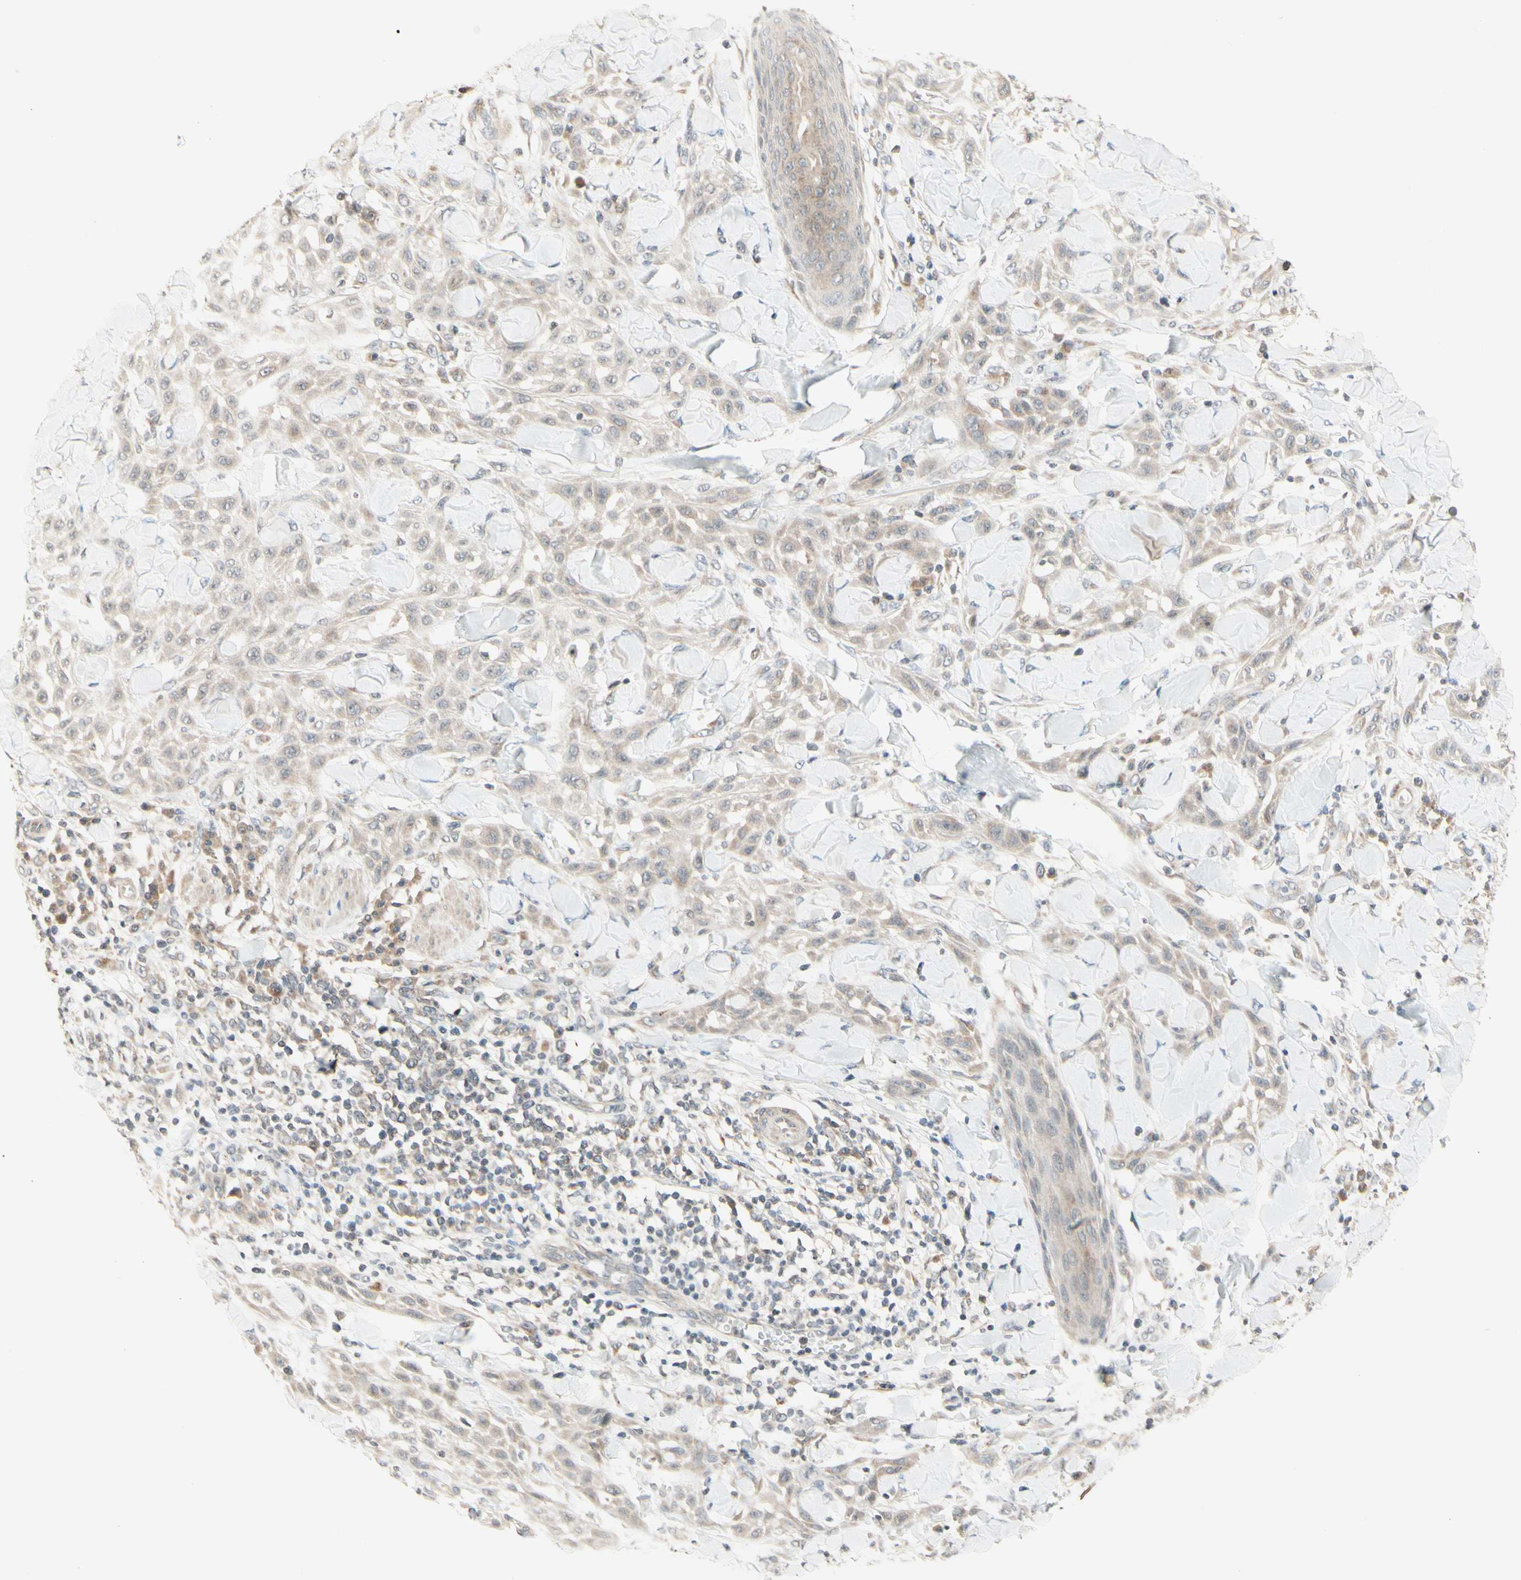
{"staining": {"intensity": "weak", "quantity": ">75%", "location": "cytoplasmic/membranous"}, "tissue": "skin cancer", "cell_type": "Tumor cells", "image_type": "cancer", "snomed": [{"axis": "morphology", "description": "Squamous cell carcinoma, NOS"}, {"axis": "topography", "description": "Skin"}], "caption": "Skin cancer tissue shows weak cytoplasmic/membranous staining in about >75% of tumor cells, visualized by immunohistochemistry.", "gene": "ZW10", "patient": {"sex": "male", "age": 24}}